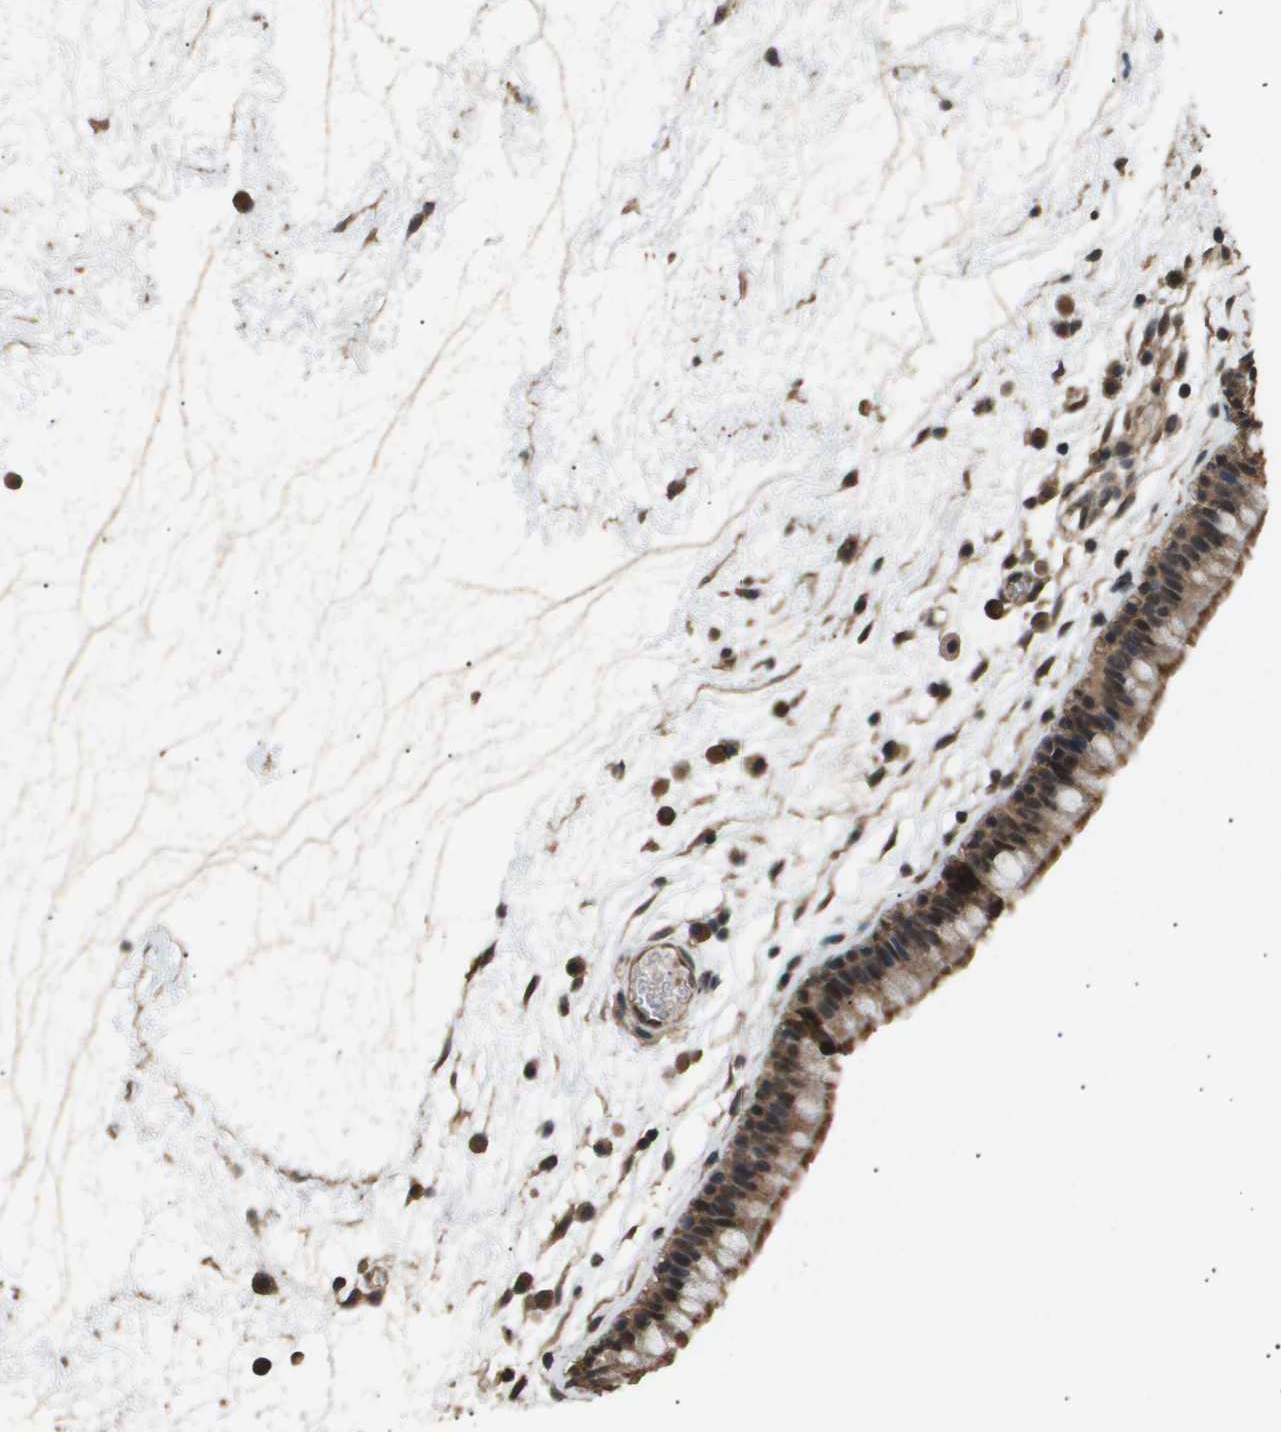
{"staining": {"intensity": "moderate", "quantity": ">75%", "location": "cytoplasmic/membranous,nuclear"}, "tissue": "nasopharynx", "cell_type": "Respiratory epithelial cells", "image_type": "normal", "snomed": [{"axis": "morphology", "description": "Normal tissue, NOS"}, {"axis": "morphology", "description": "Inflammation, NOS"}, {"axis": "topography", "description": "Nasopharynx"}], "caption": "Immunohistochemical staining of normal human nasopharynx displays >75% levels of moderate cytoplasmic/membranous,nuclear protein positivity in approximately >75% of respiratory epithelial cells.", "gene": "ING1", "patient": {"sex": "male", "age": 48}}